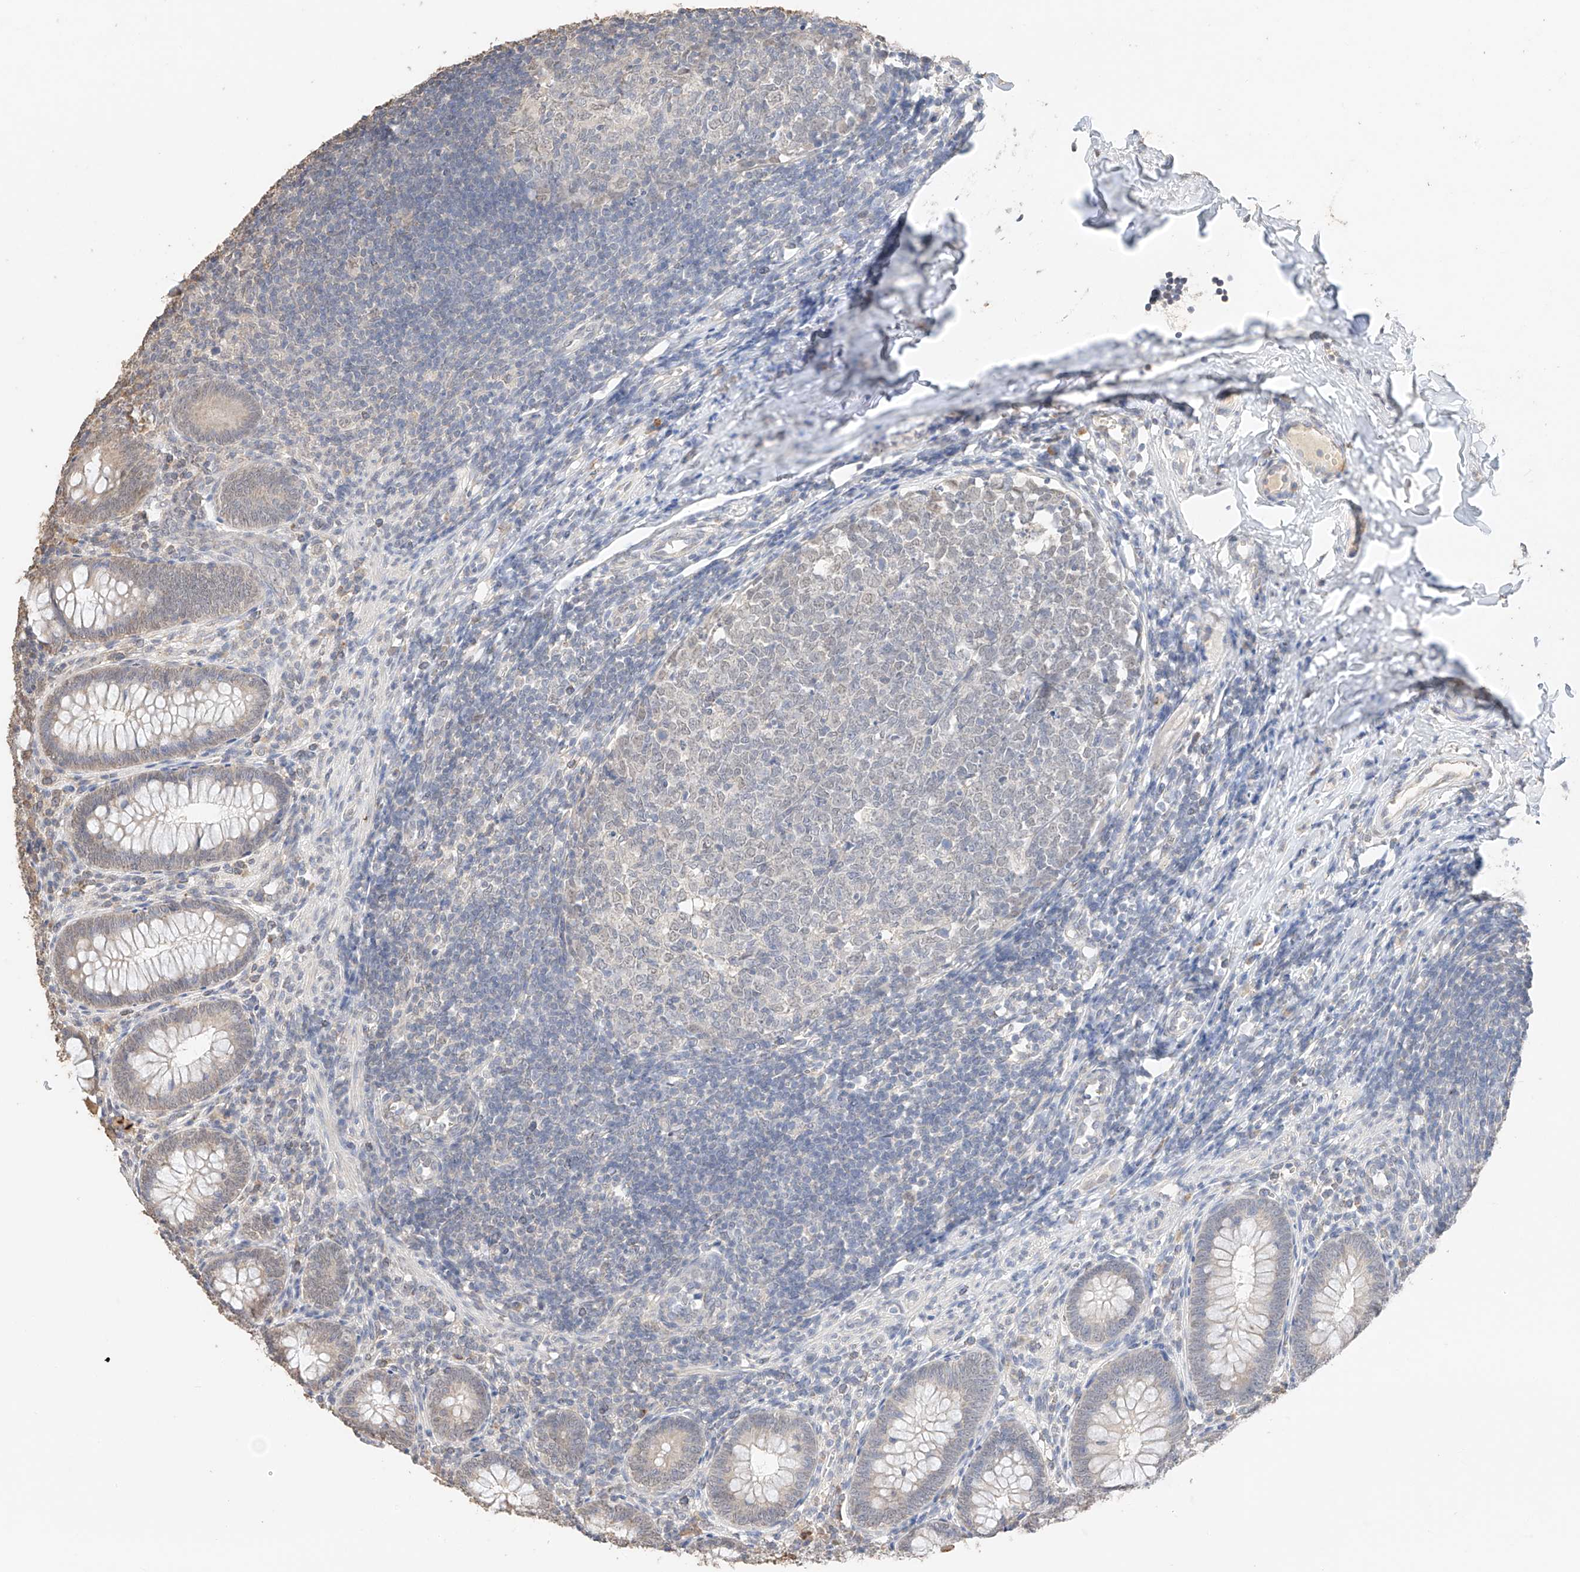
{"staining": {"intensity": "weak", "quantity": "25%-75%", "location": "cytoplasmic/membranous,nuclear"}, "tissue": "appendix", "cell_type": "Glandular cells", "image_type": "normal", "snomed": [{"axis": "morphology", "description": "Normal tissue, NOS"}, {"axis": "topography", "description": "Appendix"}], "caption": "Glandular cells reveal weak cytoplasmic/membranous,nuclear staining in approximately 25%-75% of cells in benign appendix.", "gene": "IL22RA2", "patient": {"sex": "male", "age": 14}}